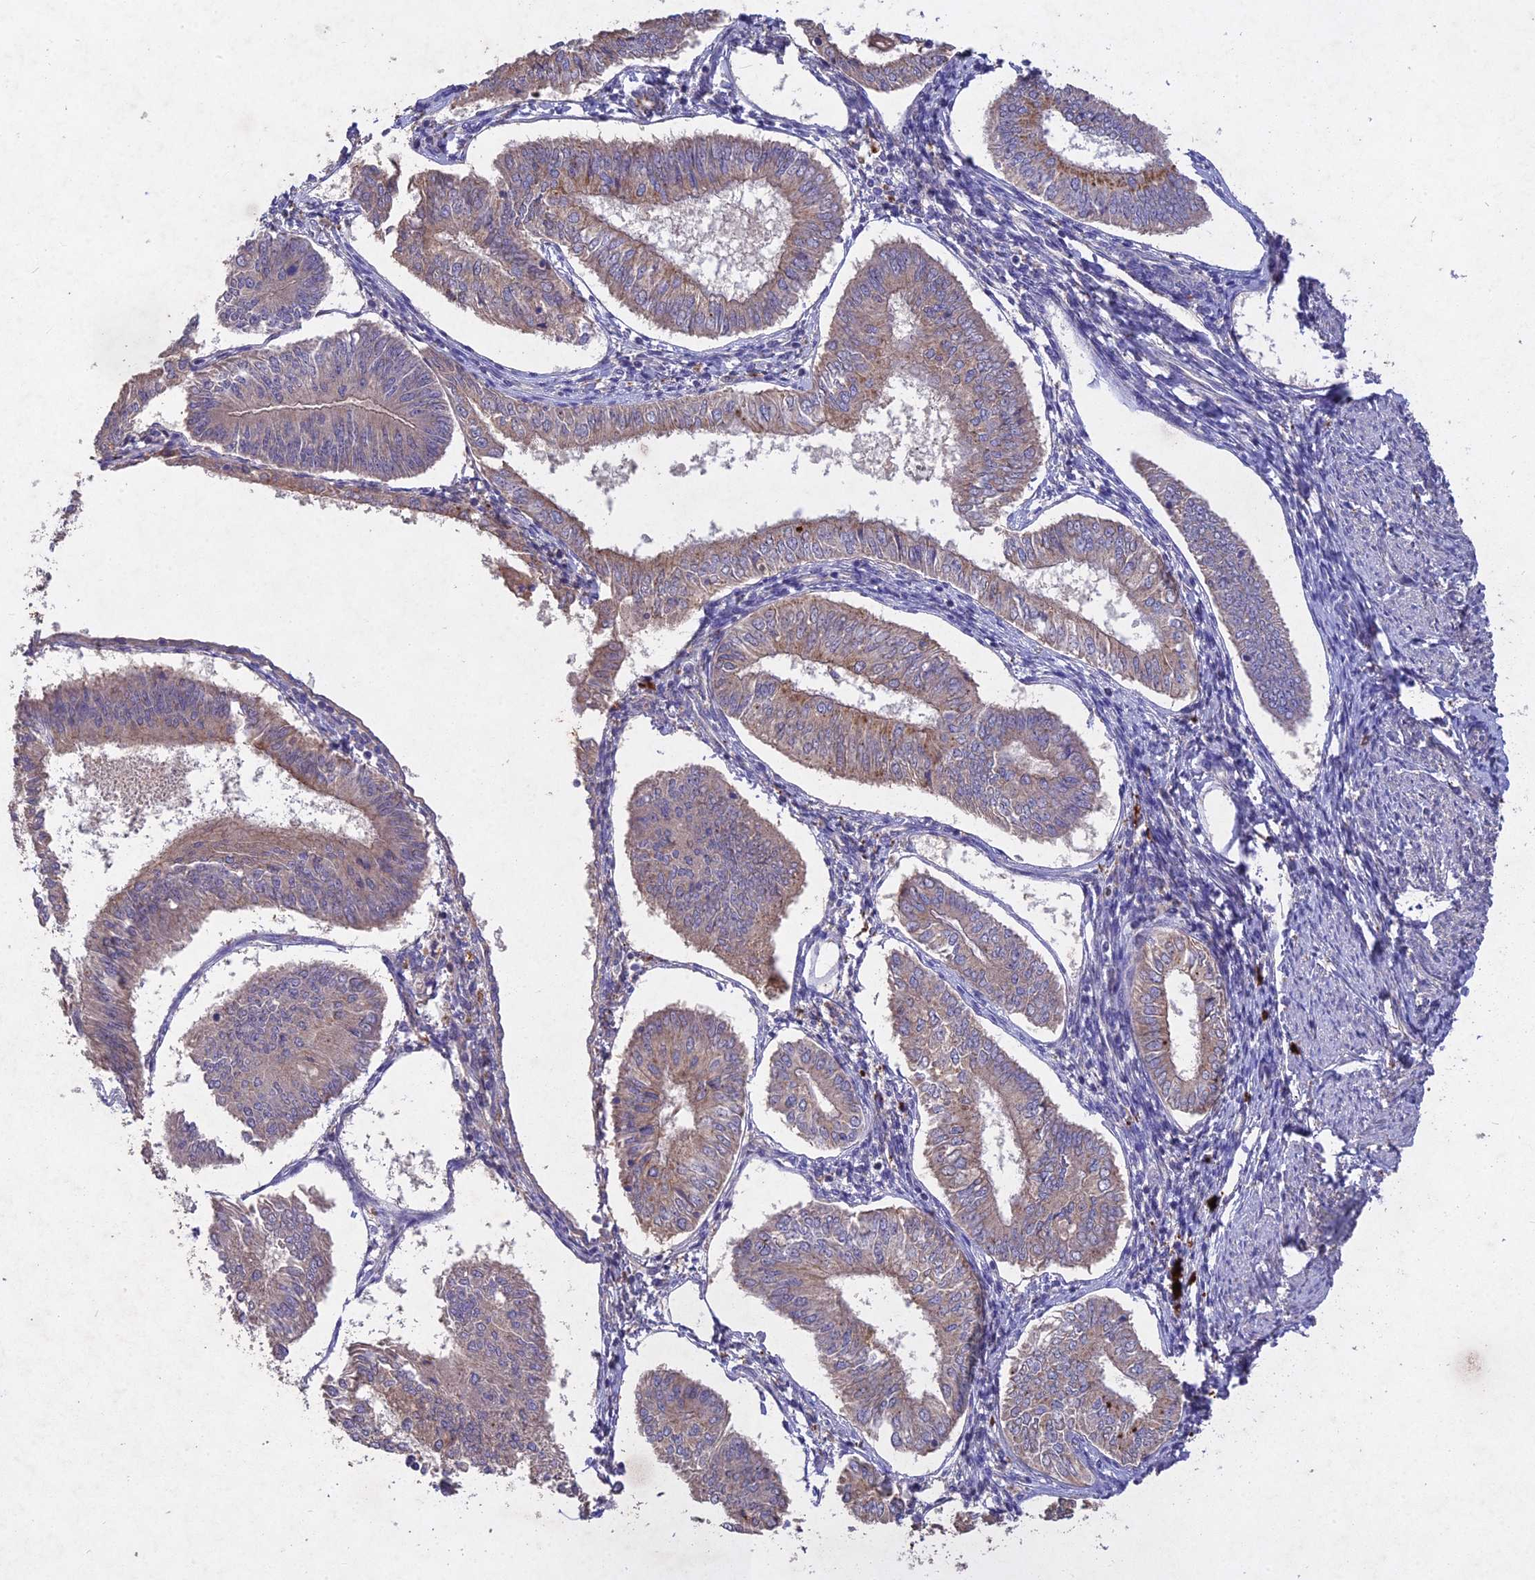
{"staining": {"intensity": "weak", "quantity": "25%-75%", "location": "cytoplasmic/membranous"}, "tissue": "endometrial cancer", "cell_type": "Tumor cells", "image_type": "cancer", "snomed": [{"axis": "morphology", "description": "Adenocarcinoma, NOS"}, {"axis": "topography", "description": "Endometrium"}], "caption": "Endometrial cancer (adenocarcinoma) stained with immunohistochemistry (IHC) reveals weak cytoplasmic/membranous positivity in about 25%-75% of tumor cells.", "gene": "SLC26A4", "patient": {"sex": "female", "age": 58}}